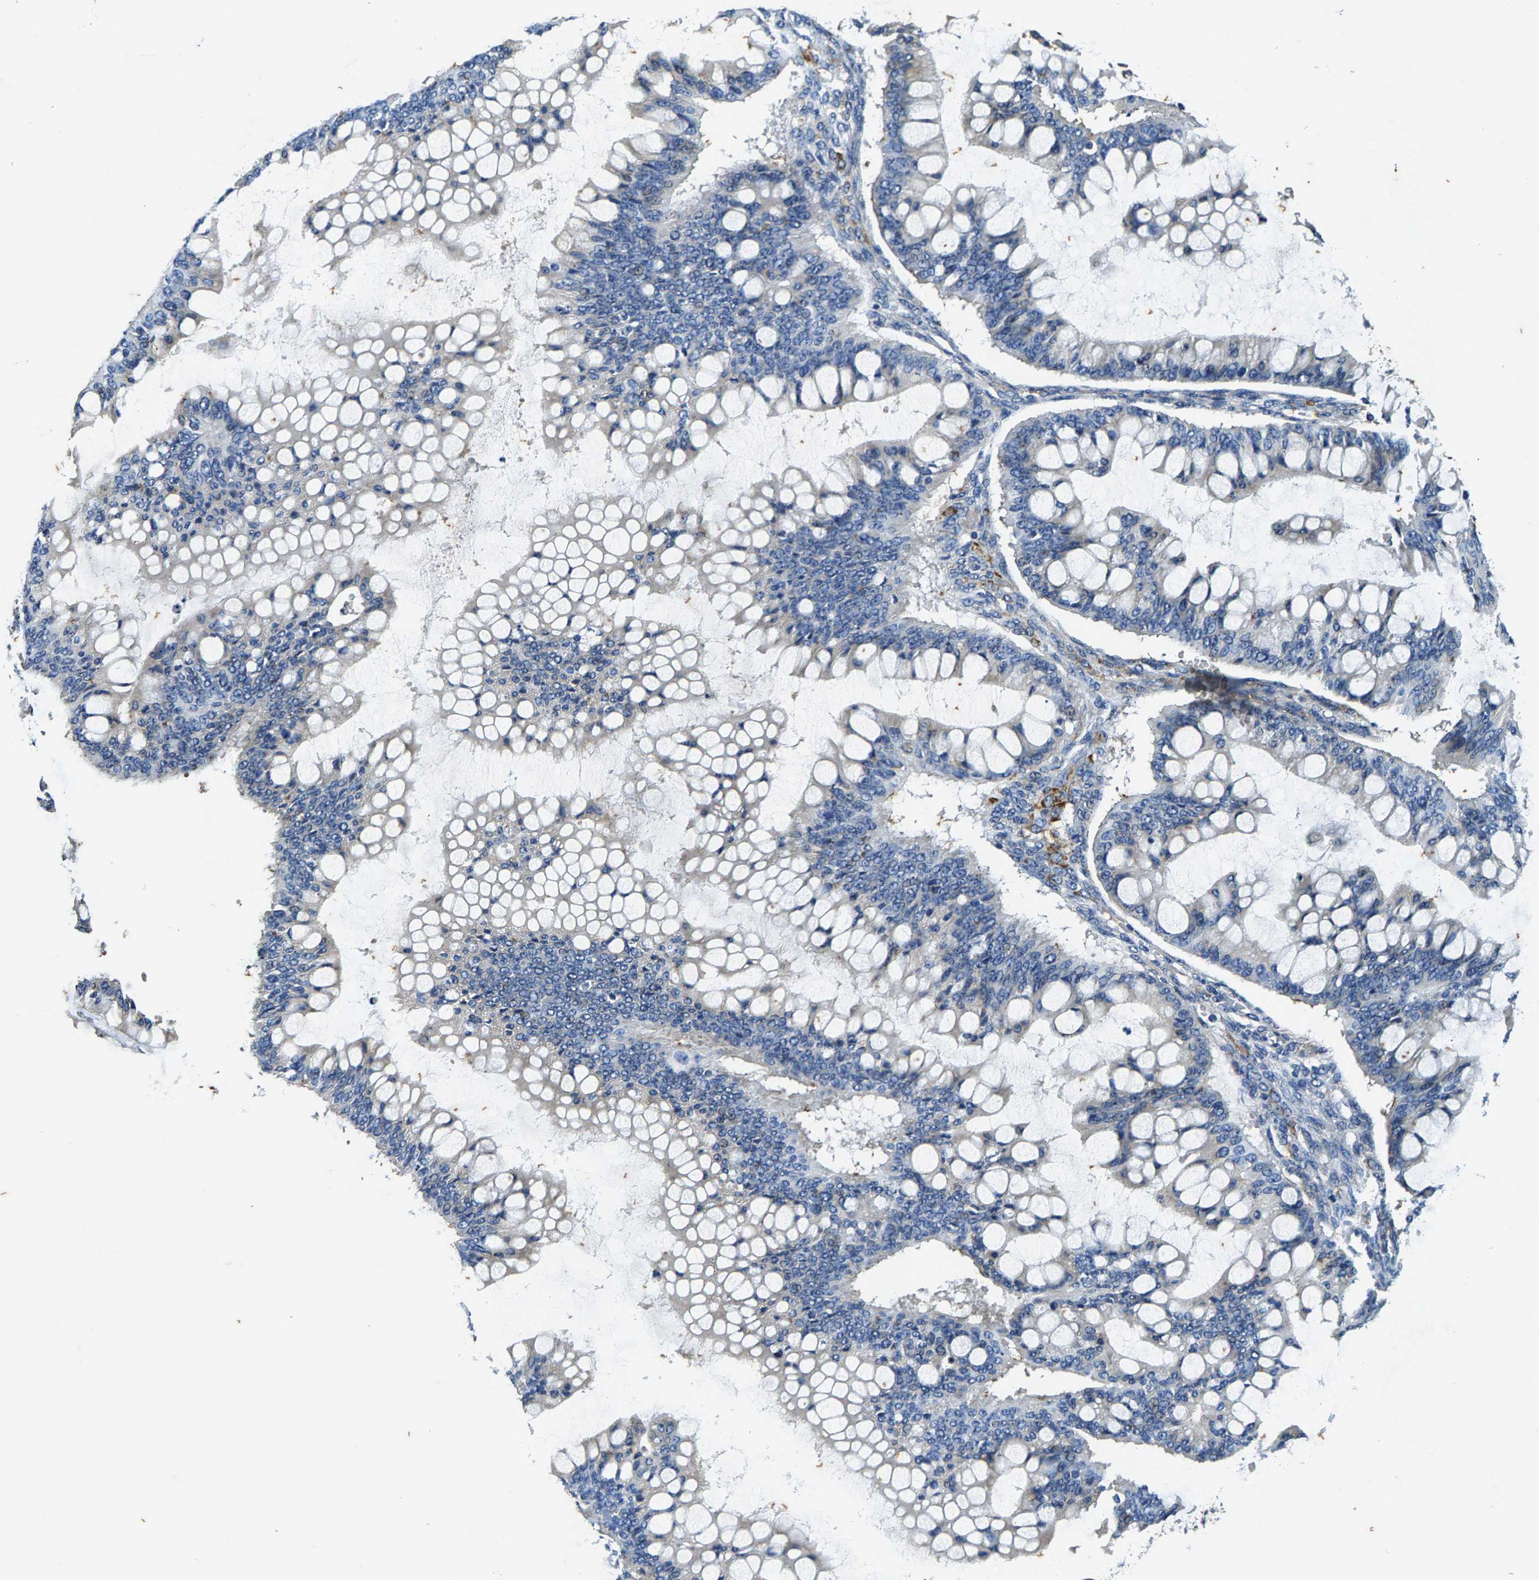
{"staining": {"intensity": "negative", "quantity": "none", "location": "none"}, "tissue": "ovarian cancer", "cell_type": "Tumor cells", "image_type": "cancer", "snomed": [{"axis": "morphology", "description": "Cystadenocarcinoma, mucinous, NOS"}, {"axis": "topography", "description": "Ovary"}], "caption": "The photomicrograph displays no staining of tumor cells in ovarian cancer (mucinous cystadenocarcinoma).", "gene": "PI4KB", "patient": {"sex": "female", "age": 73}}